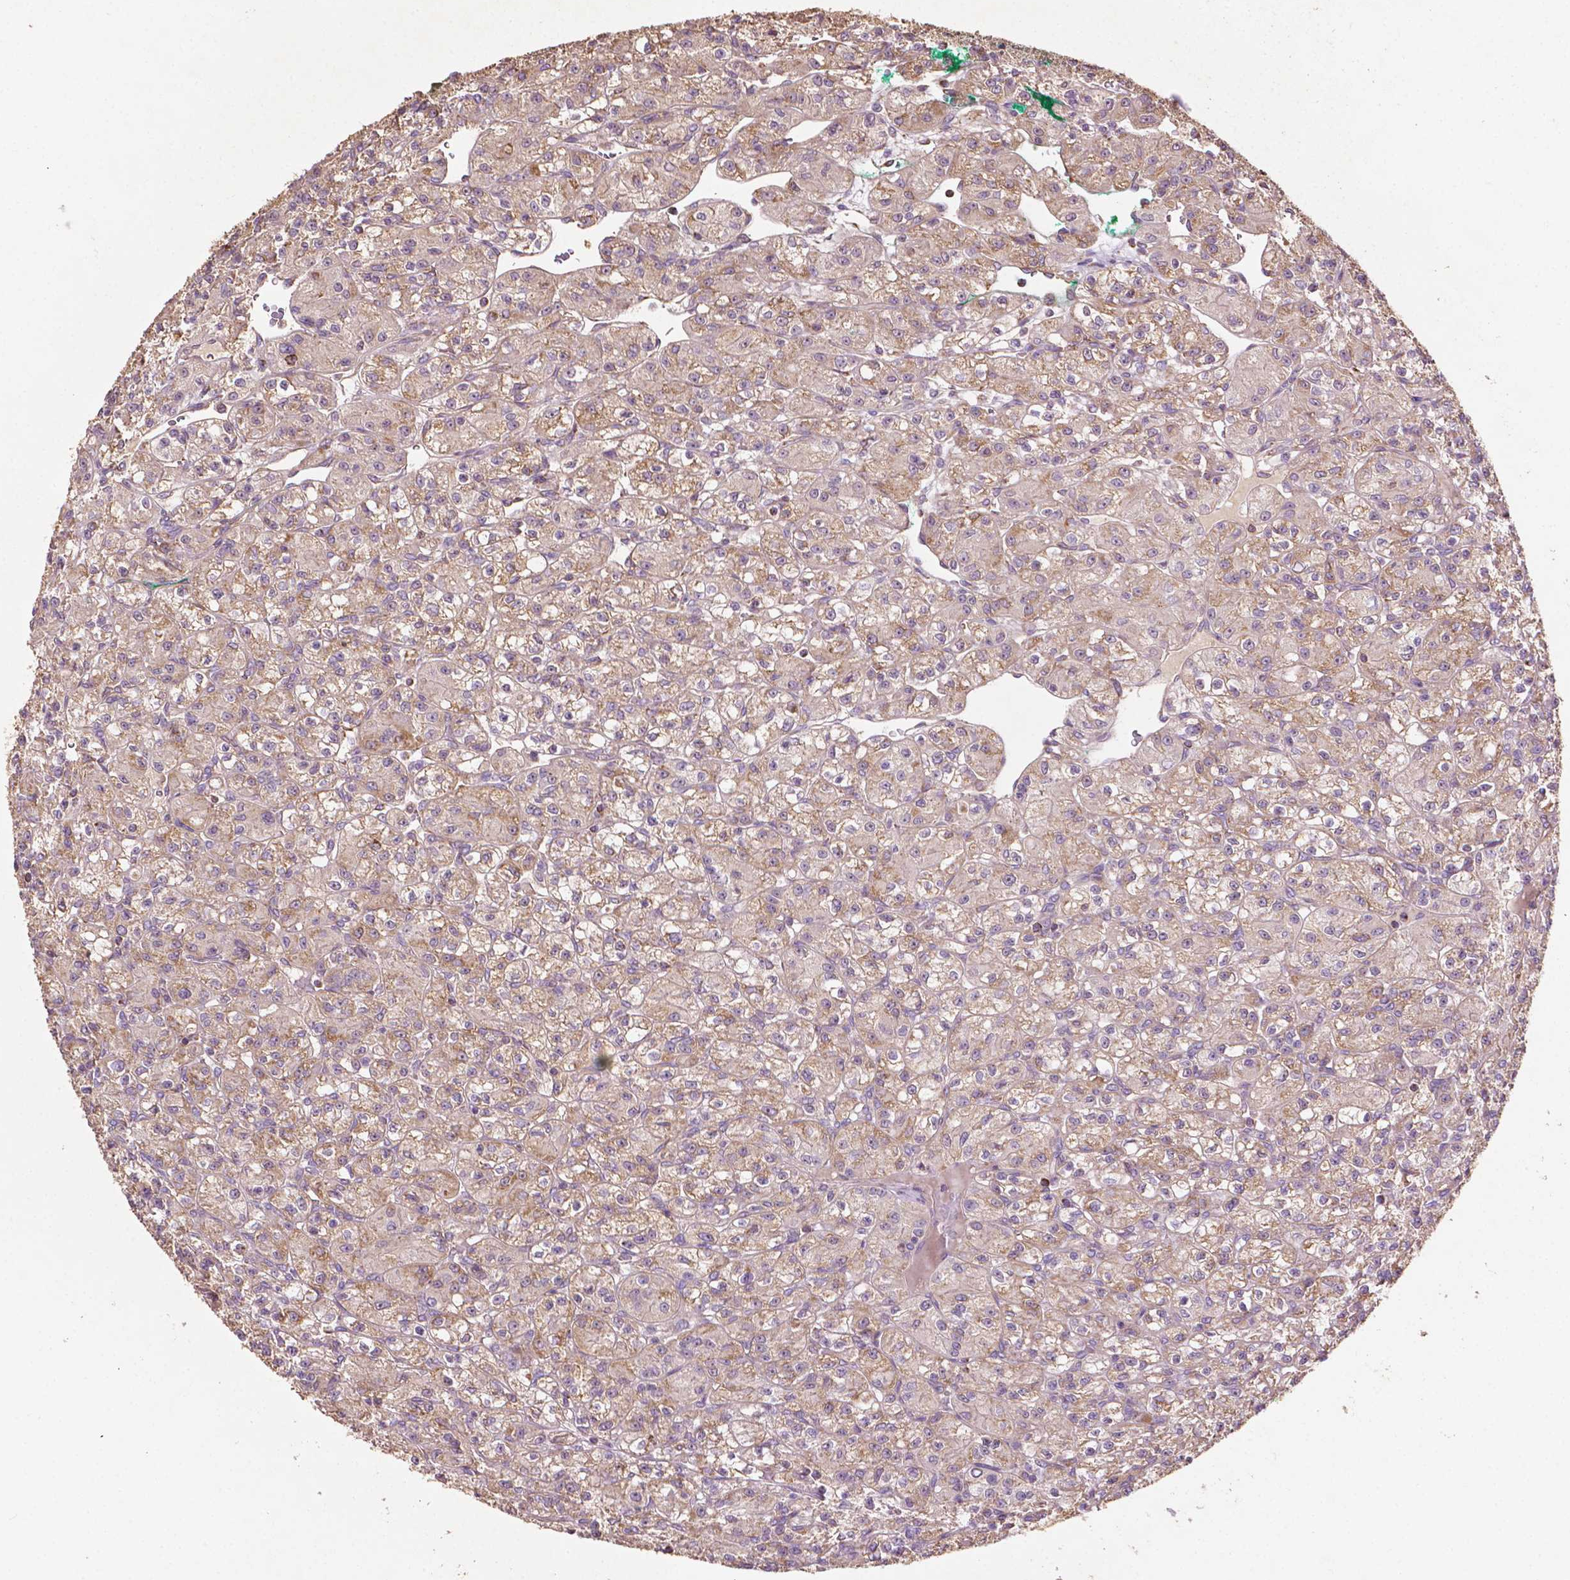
{"staining": {"intensity": "weak", "quantity": "<25%", "location": "cytoplasmic/membranous"}, "tissue": "renal cancer", "cell_type": "Tumor cells", "image_type": "cancer", "snomed": [{"axis": "morphology", "description": "Adenocarcinoma, NOS"}, {"axis": "topography", "description": "Kidney"}], "caption": "Human renal adenocarcinoma stained for a protein using IHC exhibits no positivity in tumor cells.", "gene": "LRR1", "patient": {"sex": "female", "age": 70}}